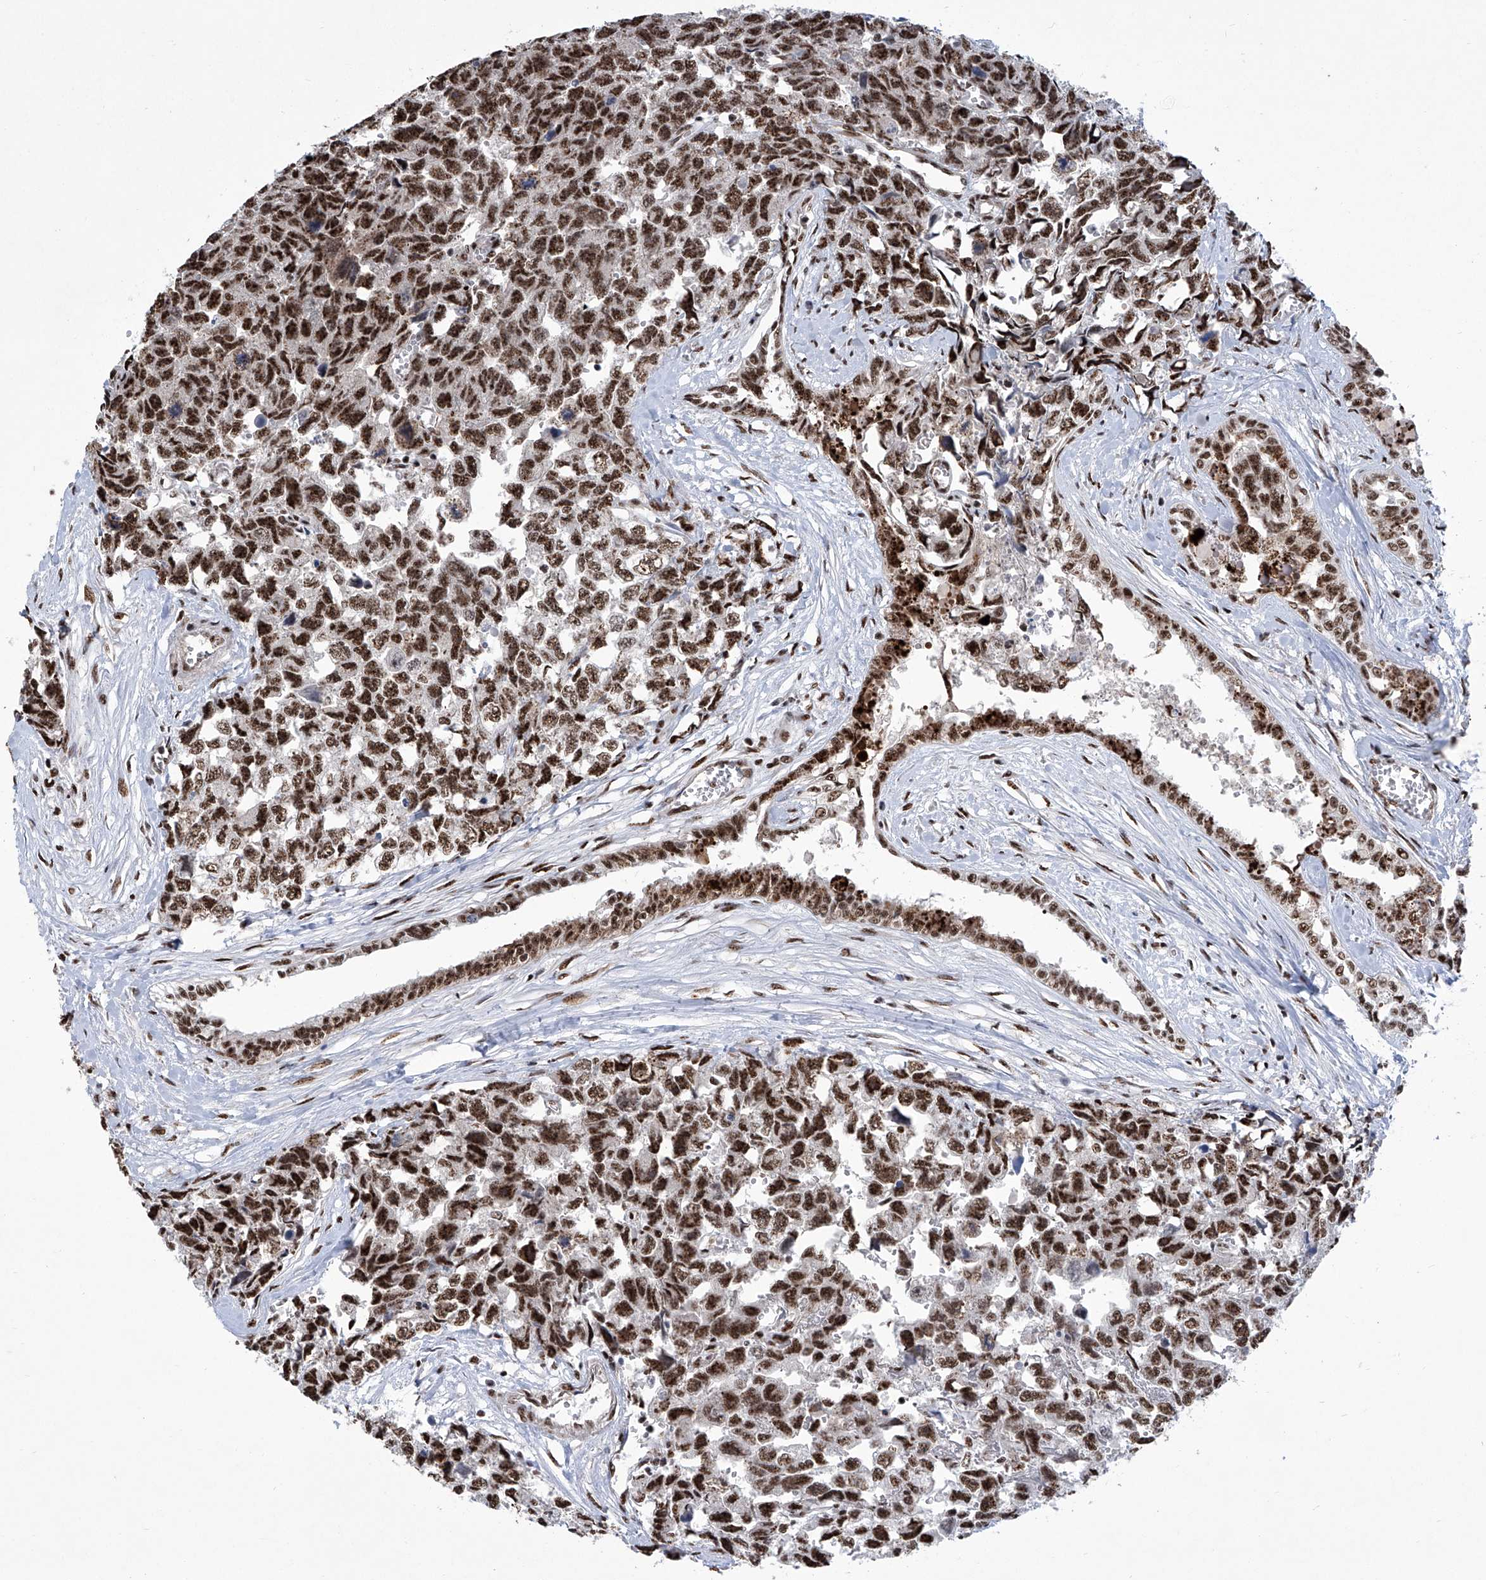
{"staining": {"intensity": "strong", "quantity": ">75%", "location": "nuclear"}, "tissue": "testis cancer", "cell_type": "Tumor cells", "image_type": "cancer", "snomed": [{"axis": "morphology", "description": "Carcinoma, Embryonal, NOS"}, {"axis": "topography", "description": "Testis"}], "caption": "Strong nuclear staining for a protein is appreciated in approximately >75% of tumor cells of testis cancer using IHC.", "gene": "FBXL4", "patient": {"sex": "male", "age": 31}}